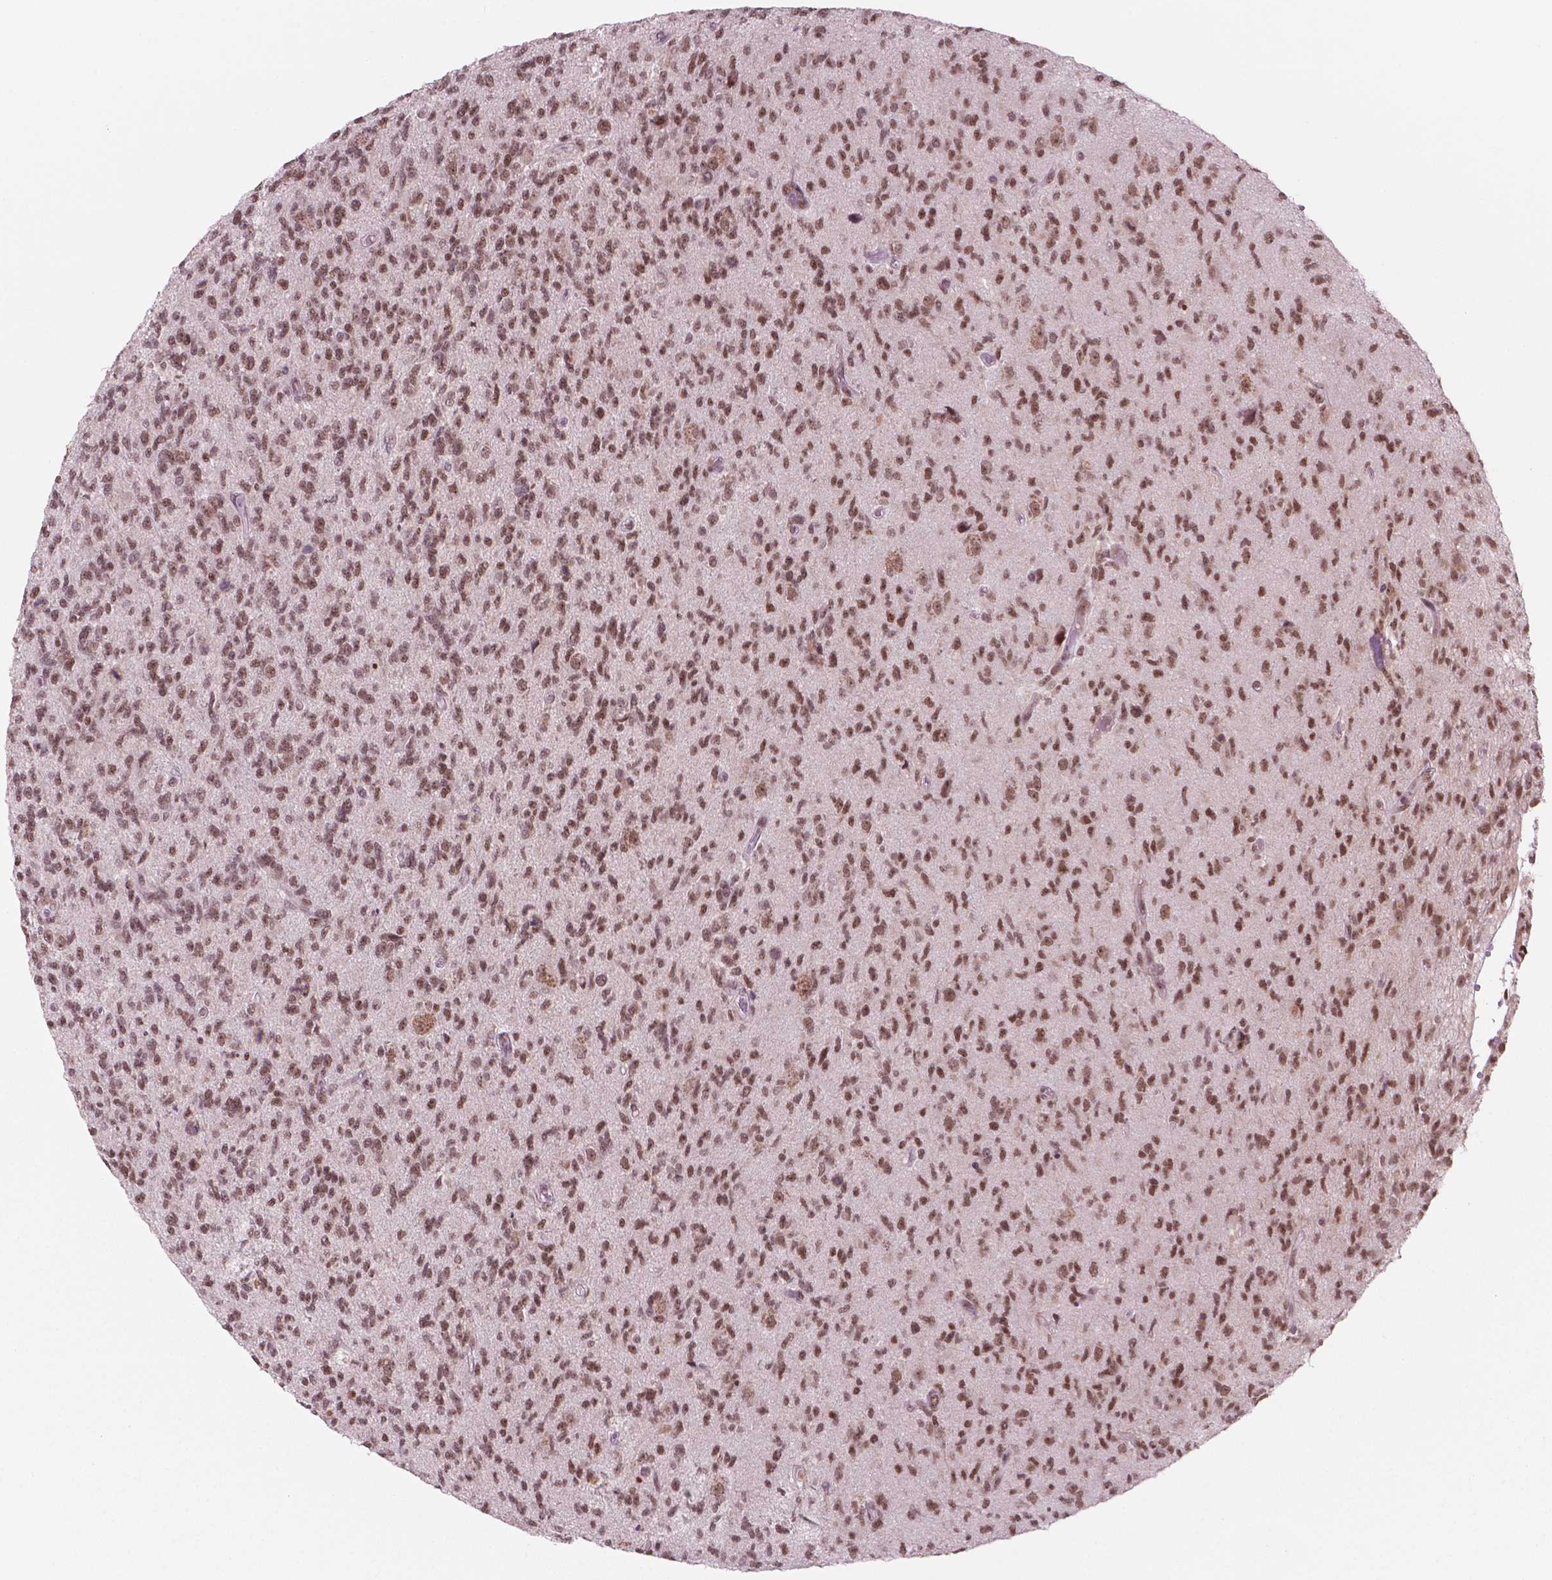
{"staining": {"intensity": "strong", "quantity": ">75%", "location": "nuclear"}, "tissue": "glioma", "cell_type": "Tumor cells", "image_type": "cancer", "snomed": [{"axis": "morphology", "description": "Glioma, malignant, High grade"}, {"axis": "topography", "description": "Brain"}], "caption": "Strong nuclear expression is appreciated in about >75% of tumor cells in glioma.", "gene": "POLR2E", "patient": {"sex": "male", "age": 56}}